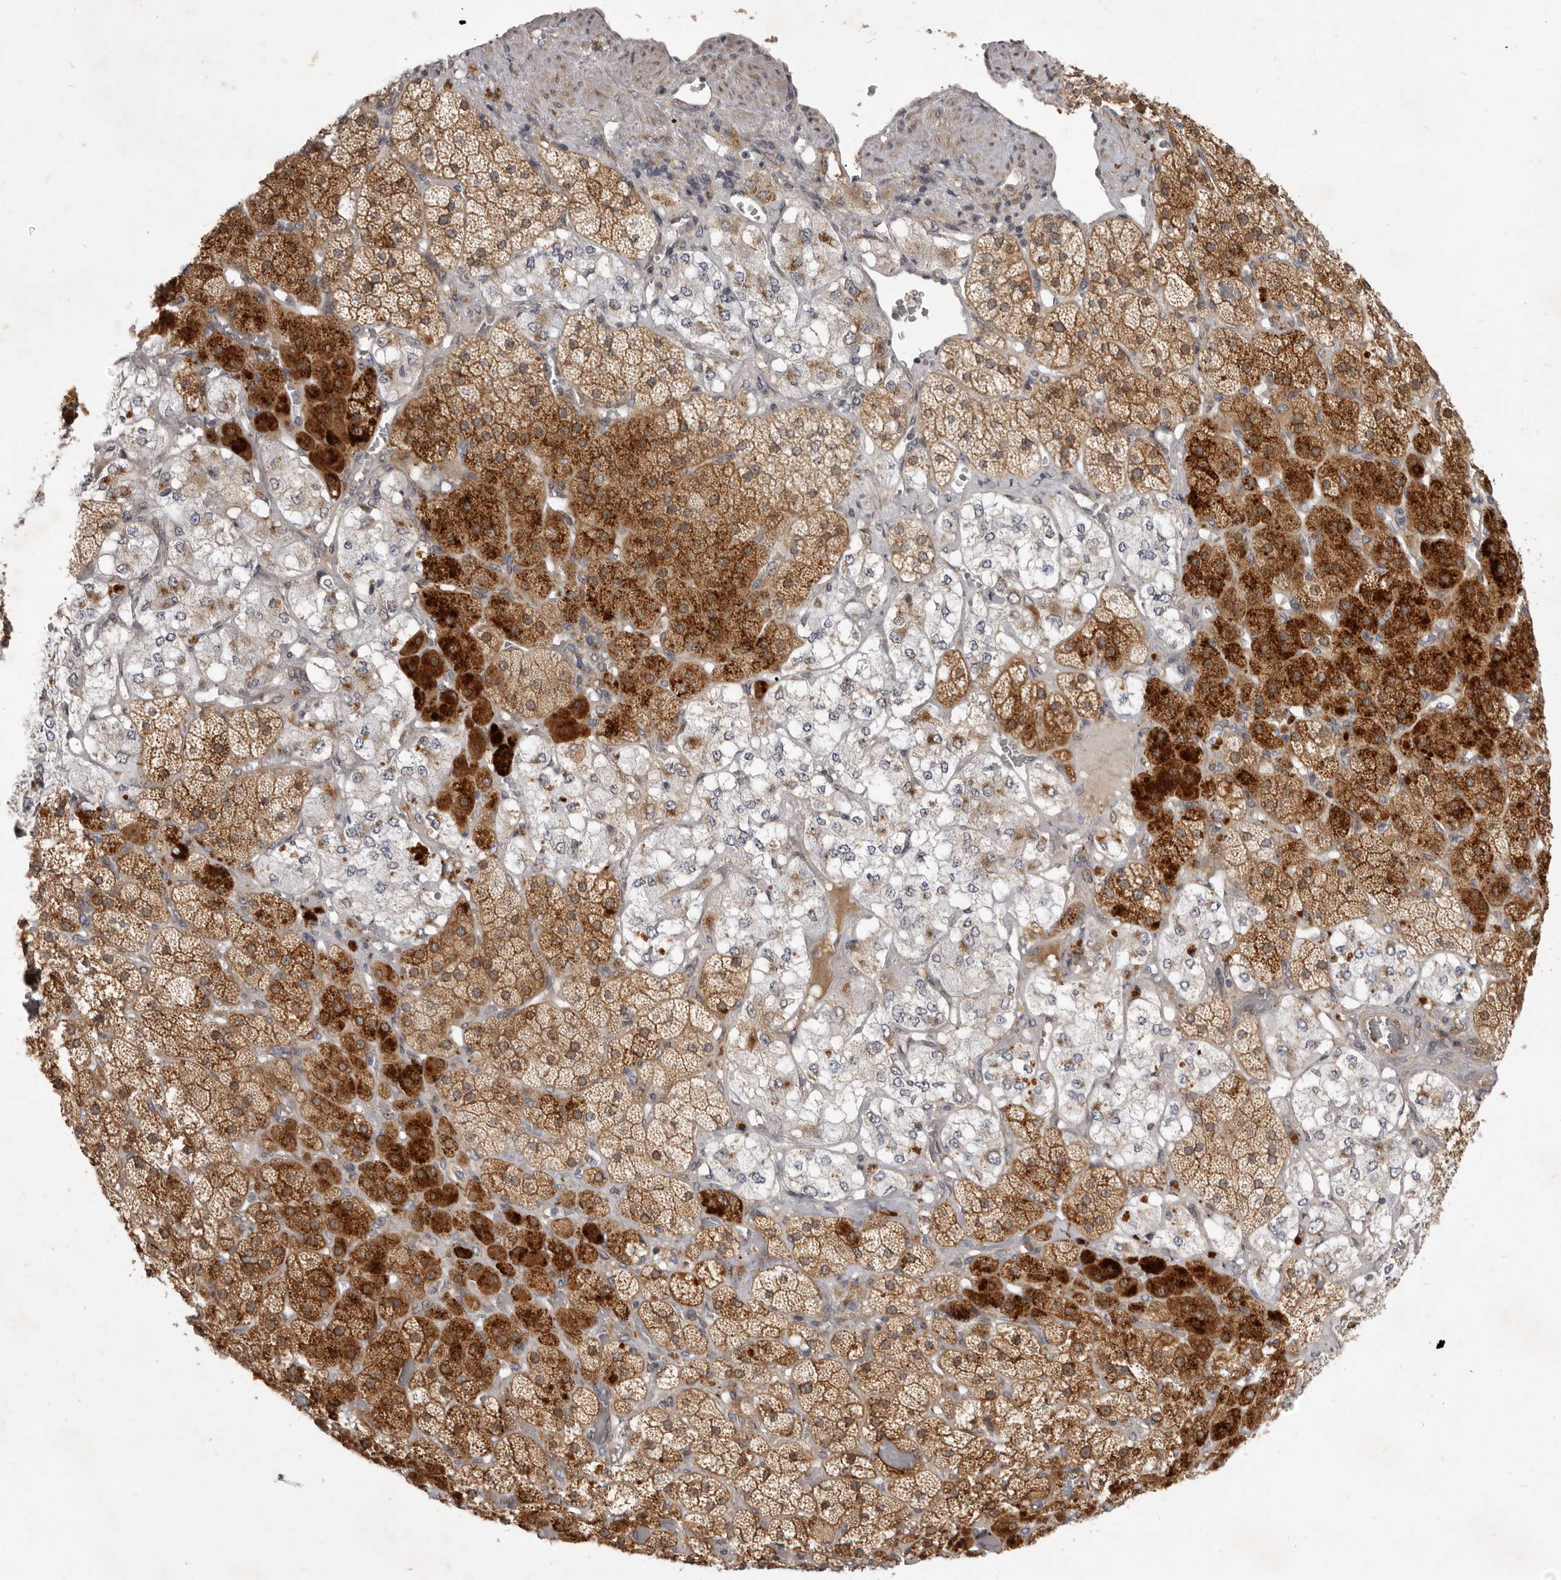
{"staining": {"intensity": "strong", "quantity": ">75%", "location": "cytoplasmic/membranous"}, "tissue": "adrenal gland", "cell_type": "Glandular cells", "image_type": "normal", "snomed": [{"axis": "morphology", "description": "Normal tissue, NOS"}, {"axis": "topography", "description": "Adrenal gland"}], "caption": "Adrenal gland stained with a brown dye shows strong cytoplasmic/membranous positive expression in about >75% of glandular cells.", "gene": "TBC1D8B", "patient": {"sex": "male", "age": 57}}